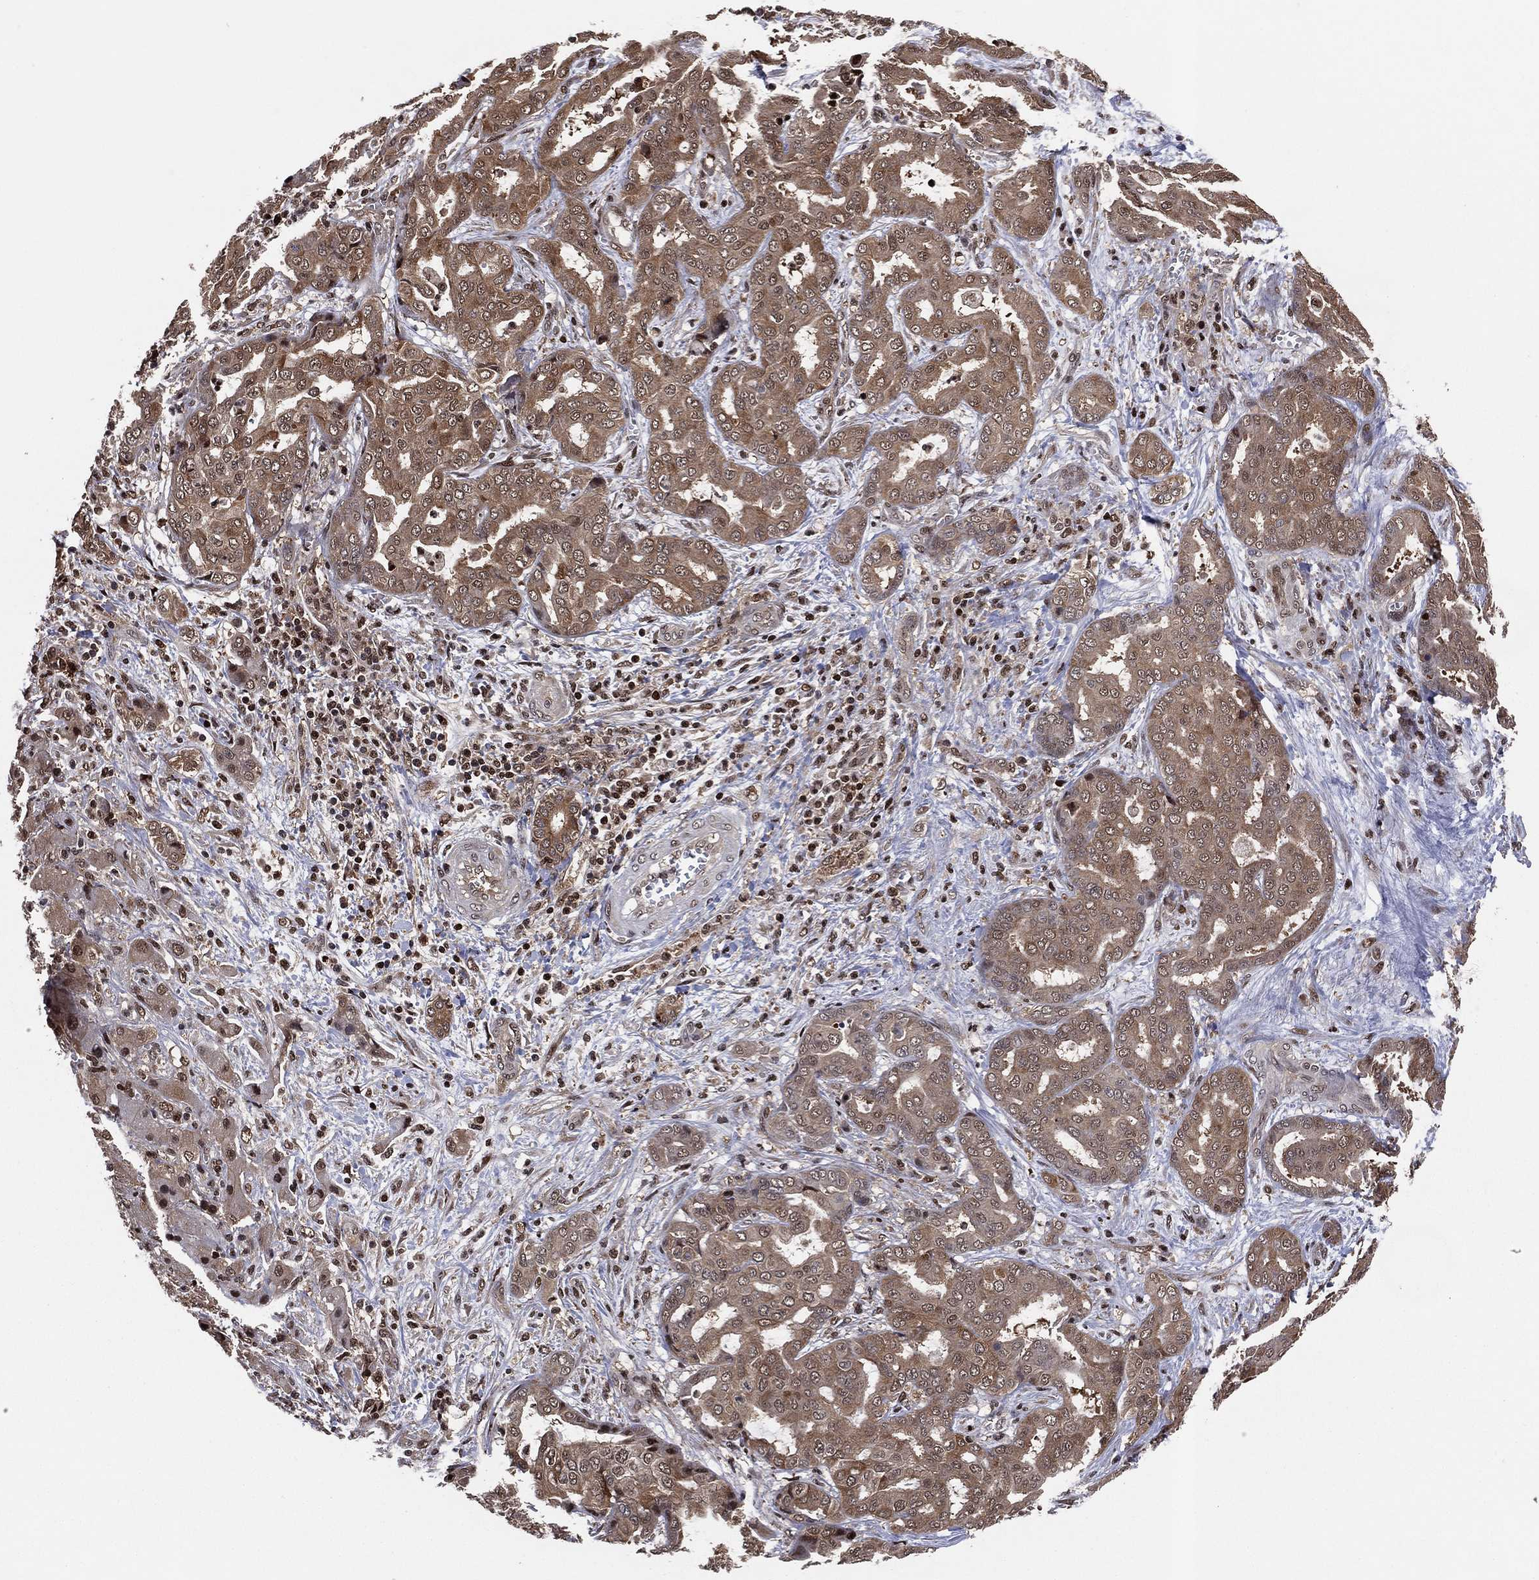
{"staining": {"intensity": "strong", "quantity": ">75%", "location": "cytoplasmic/membranous"}, "tissue": "liver cancer", "cell_type": "Tumor cells", "image_type": "cancer", "snomed": [{"axis": "morphology", "description": "Cholangiocarcinoma"}, {"axis": "topography", "description": "Liver"}], "caption": "A brown stain shows strong cytoplasmic/membranous staining of a protein in cholangiocarcinoma (liver) tumor cells.", "gene": "PSMA1", "patient": {"sex": "female", "age": 64}}